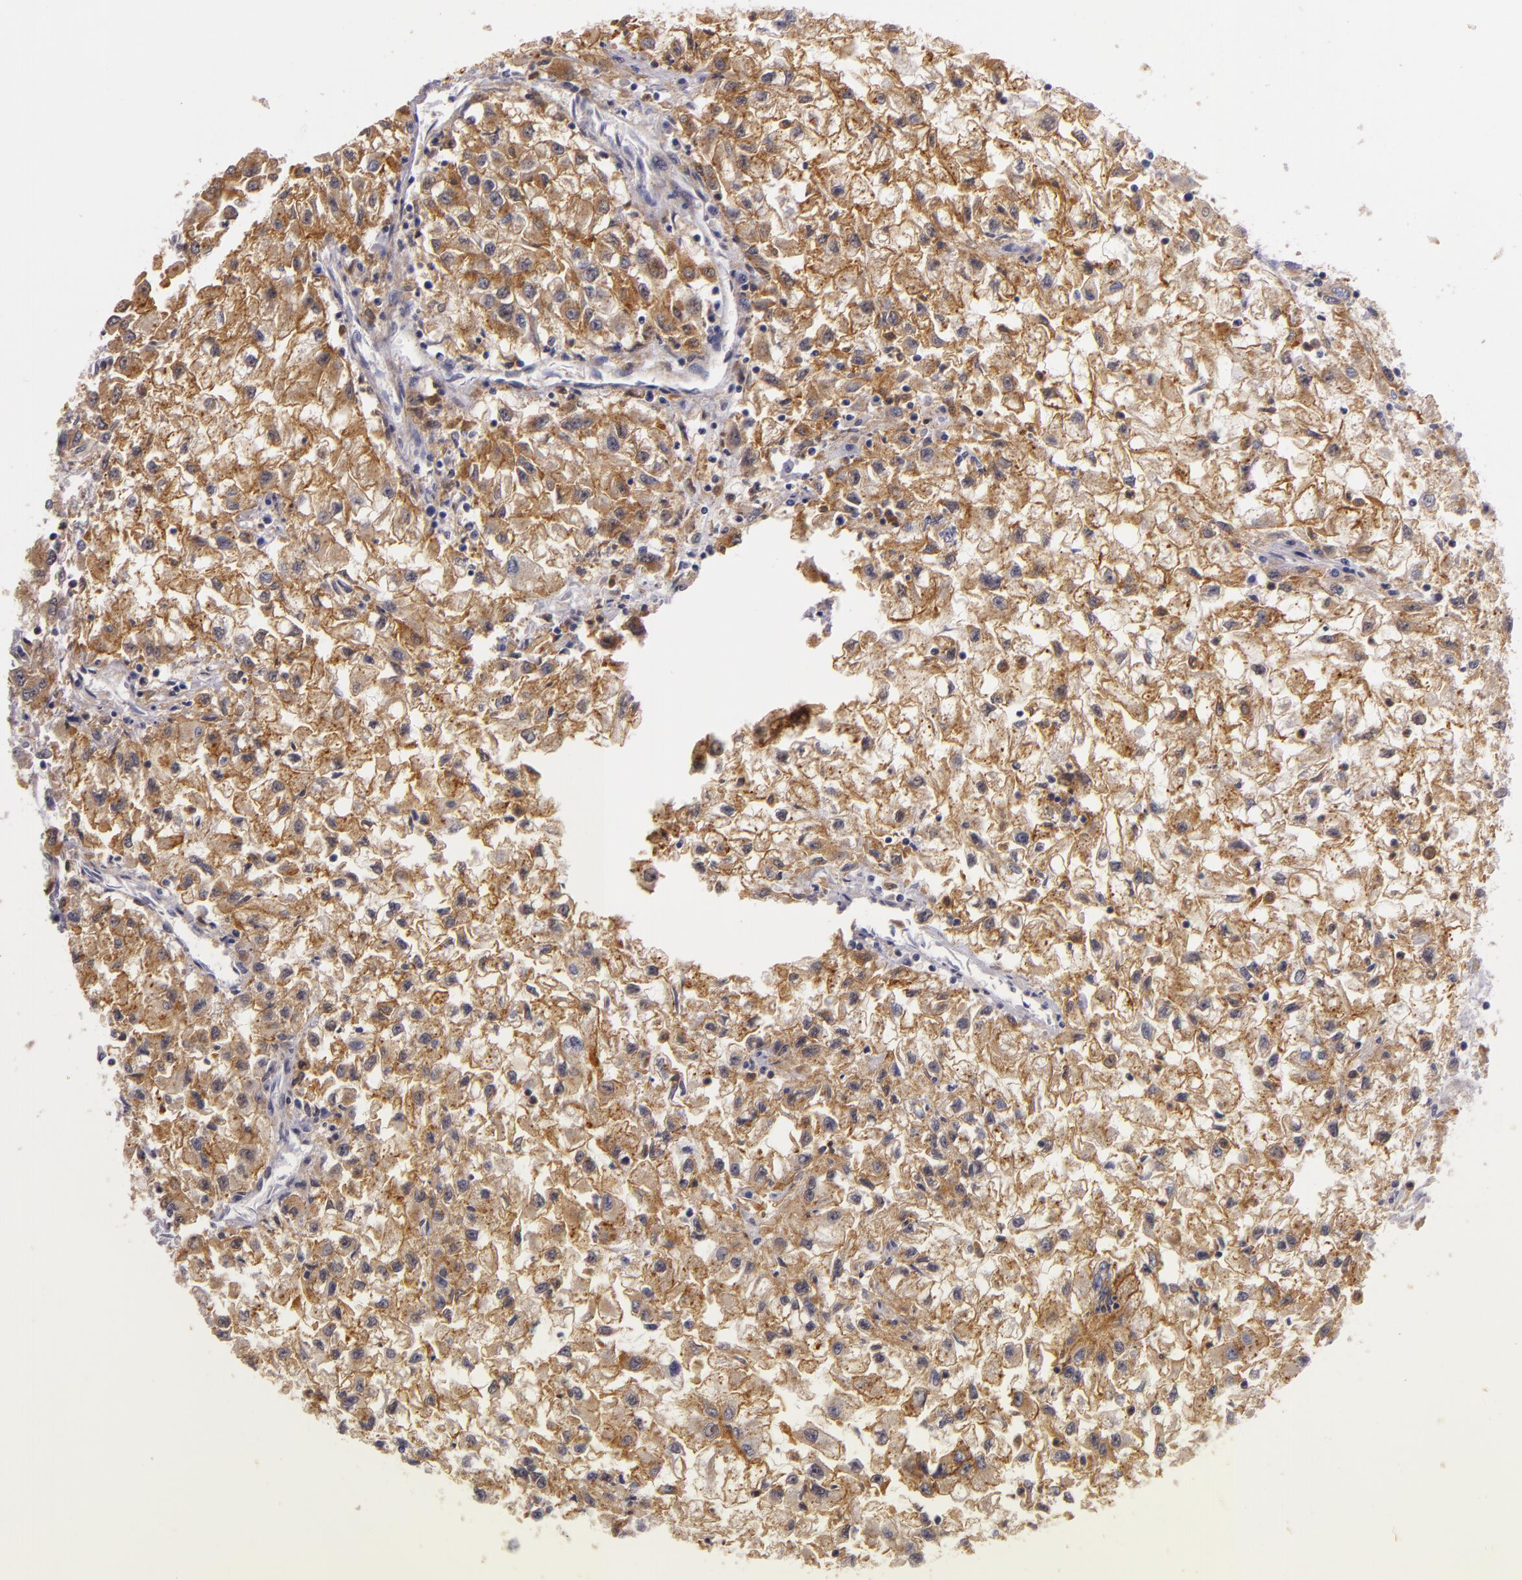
{"staining": {"intensity": "moderate", "quantity": ">75%", "location": "cytoplasmic/membranous"}, "tissue": "renal cancer", "cell_type": "Tumor cells", "image_type": "cancer", "snomed": [{"axis": "morphology", "description": "Adenocarcinoma, NOS"}, {"axis": "topography", "description": "Kidney"}], "caption": "Human renal adenocarcinoma stained with a protein marker demonstrates moderate staining in tumor cells.", "gene": "TOM1", "patient": {"sex": "male", "age": 59}}